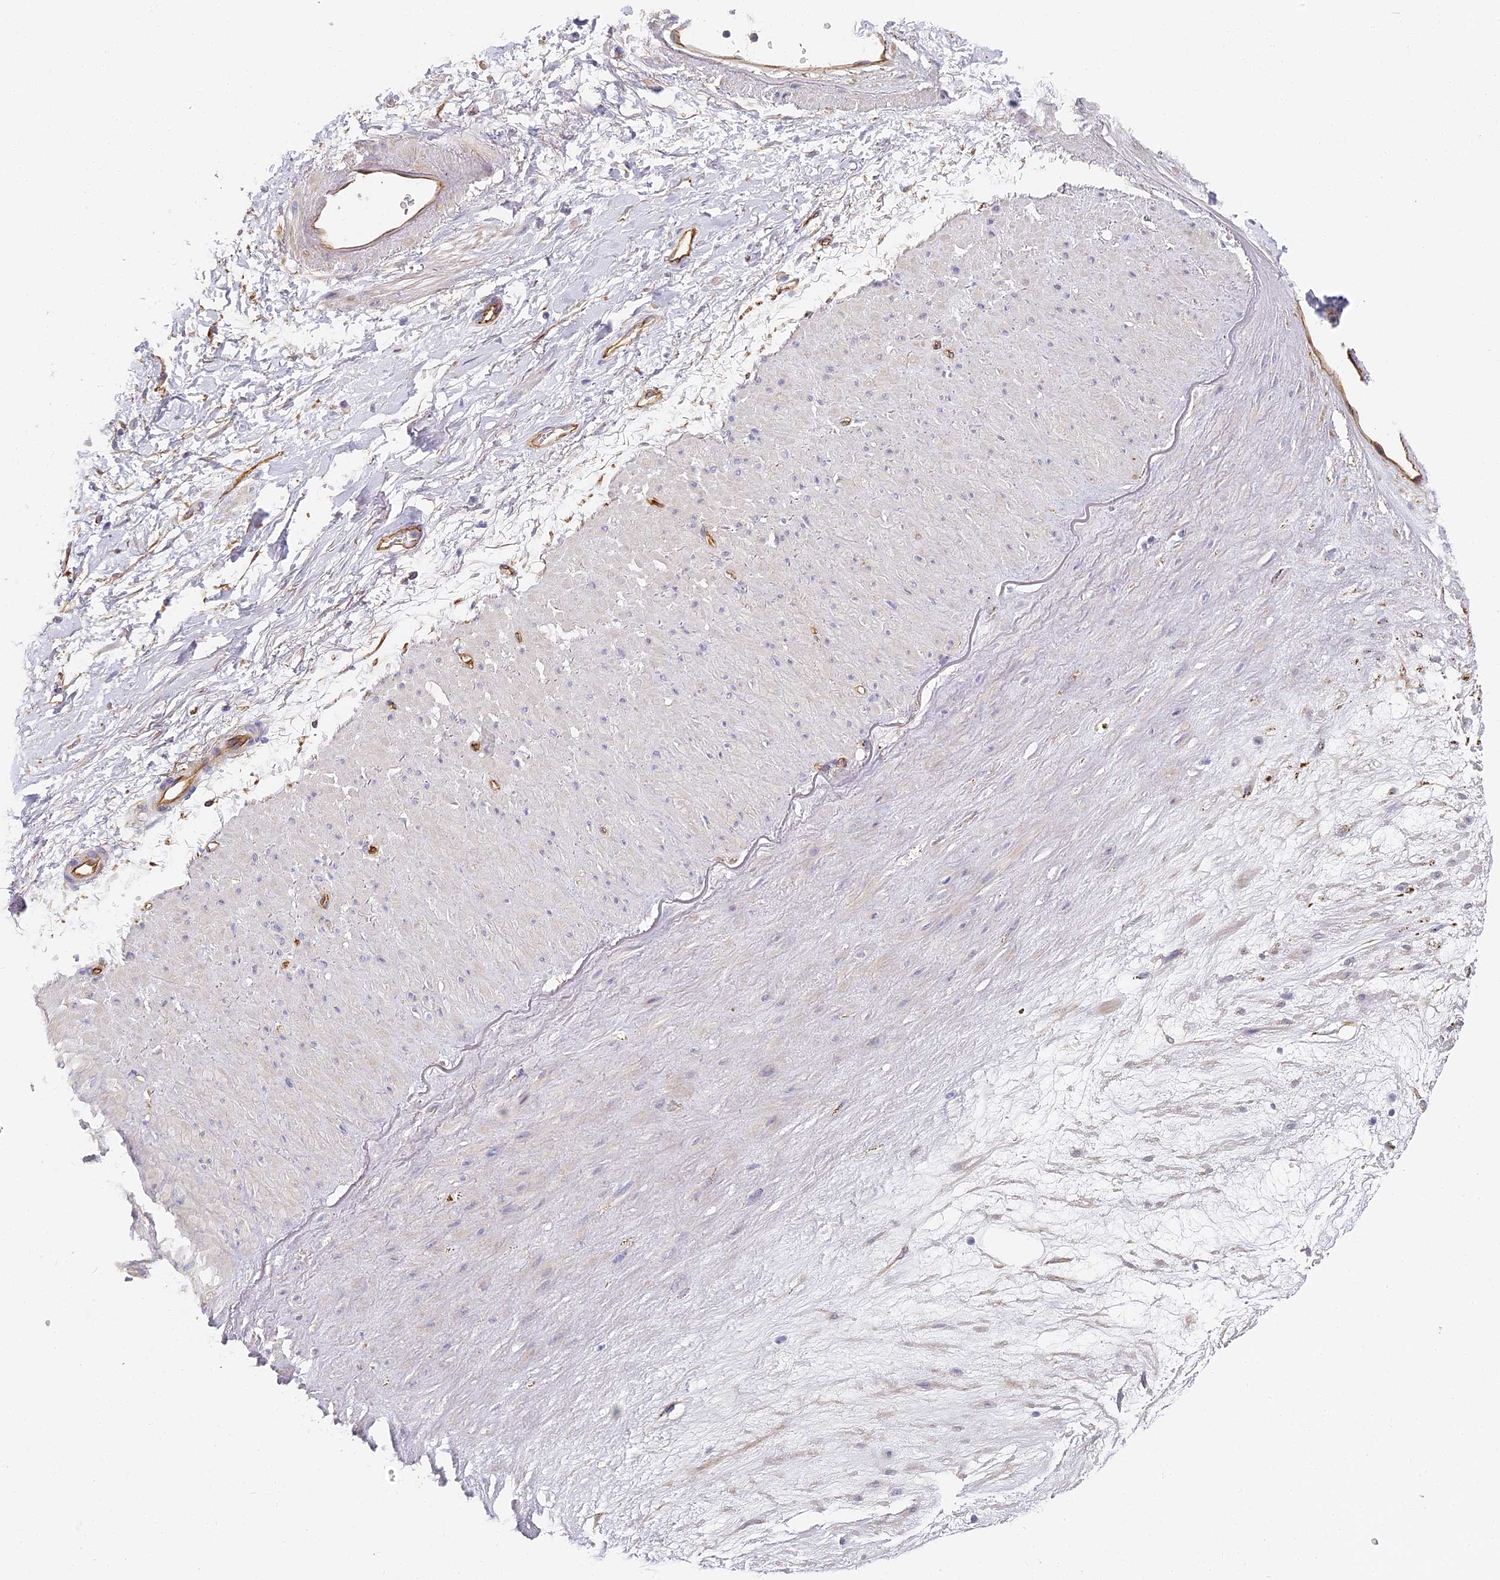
{"staining": {"intensity": "negative", "quantity": "none", "location": "none"}, "tissue": "adipose tissue", "cell_type": "Adipocytes", "image_type": "normal", "snomed": [{"axis": "morphology", "description": "Normal tissue, NOS"}, {"axis": "topography", "description": "Soft tissue"}], "caption": "High magnification brightfield microscopy of normal adipose tissue stained with DAB (3,3'-diaminobenzidine) (brown) and counterstained with hematoxylin (blue): adipocytes show no significant expression. (Immunohistochemistry (ihc), brightfield microscopy, high magnification).", "gene": "CCDC30", "patient": {"sex": "male", "age": 72}}